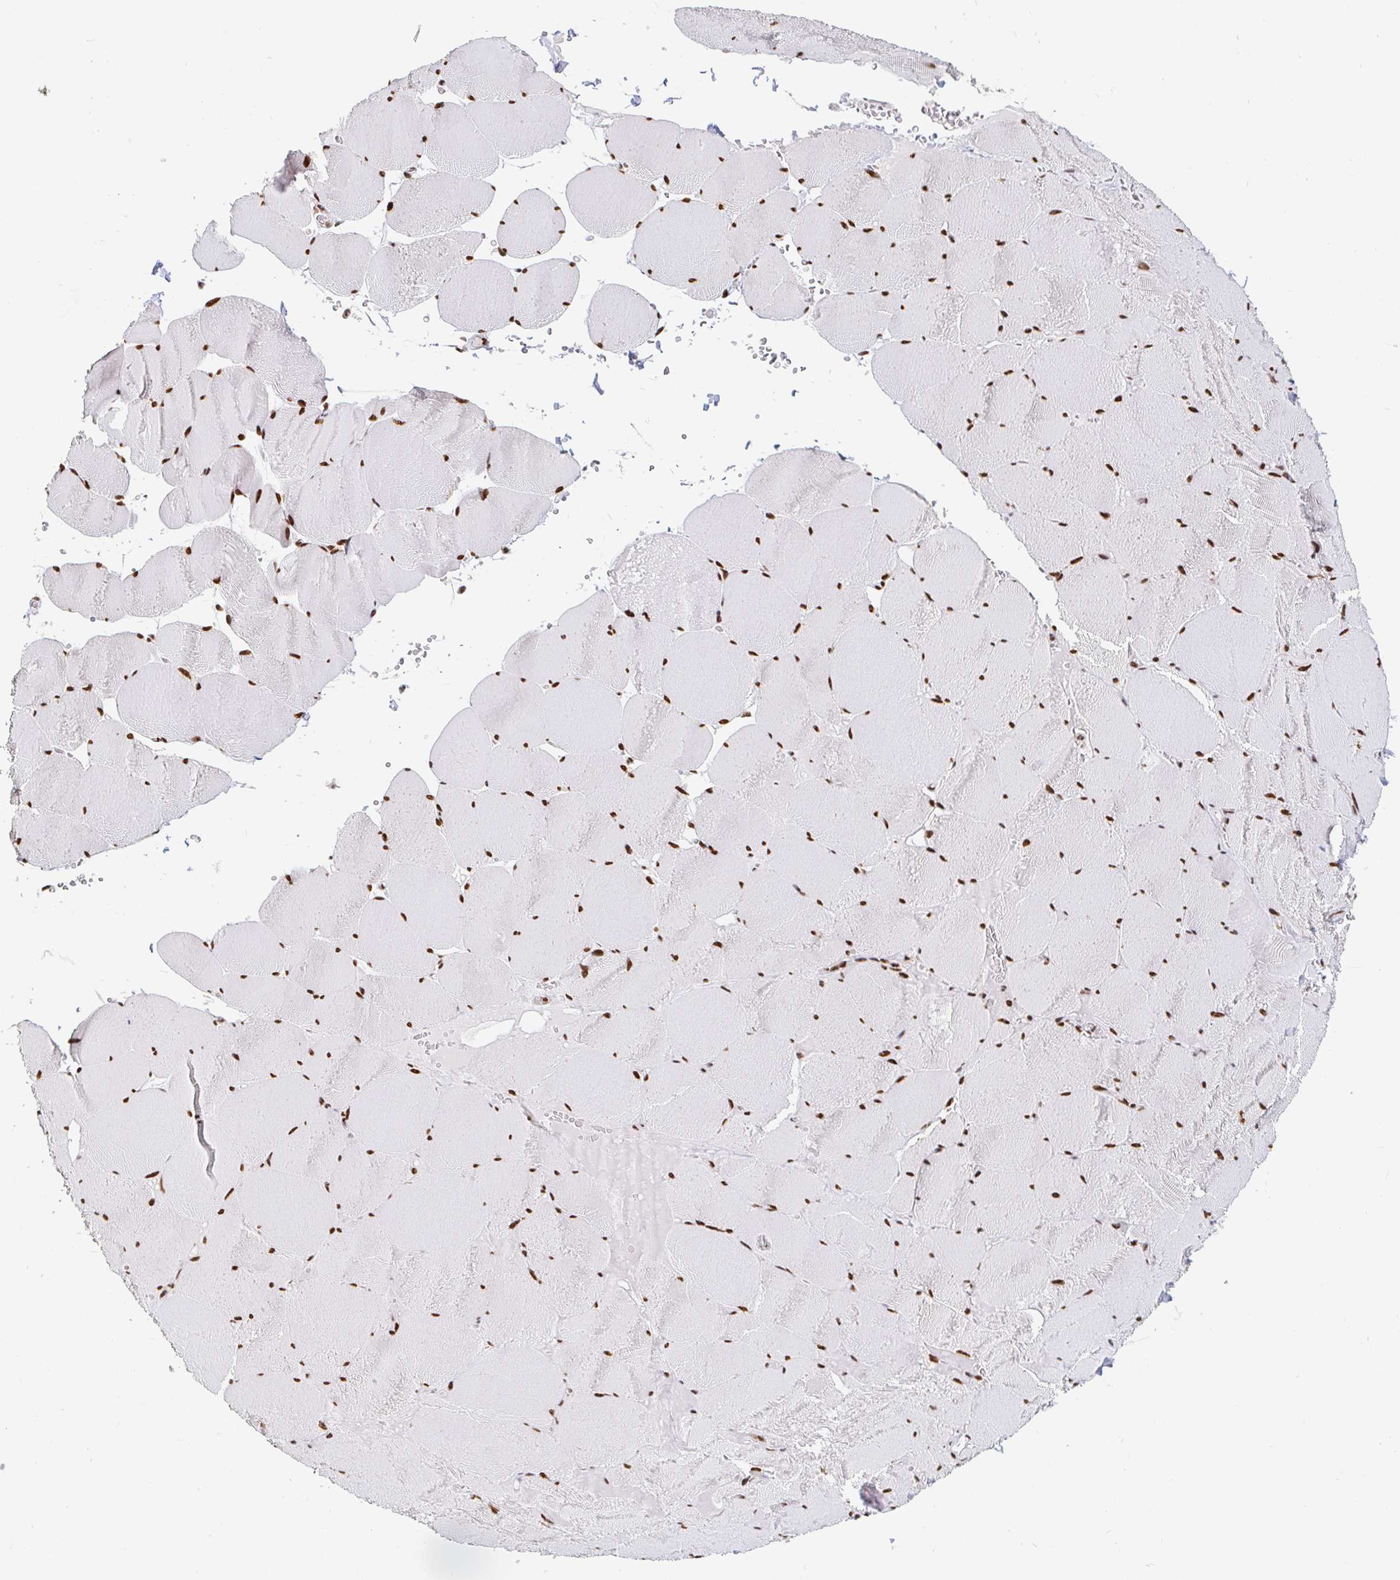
{"staining": {"intensity": "strong", "quantity": ">75%", "location": "nuclear"}, "tissue": "skeletal muscle", "cell_type": "Myocytes", "image_type": "normal", "snomed": [{"axis": "morphology", "description": "Normal tissue, NOS"}, {"axis": "topography", "description": "Skeletal muscle"}, {"axis": "topography", "description": "Head-Neck"}], "caption": "Immunohistochemistry (IHC) (DAB (3,3'-diaminobenzidine)) staining of benign skeletal muscle exhibits strong nuclear protein expression in about >75% of myocytes. Nuclei are stained in blue.", "gene": "RBMXL1", "patient": {"sex": "male", "age": 66}}